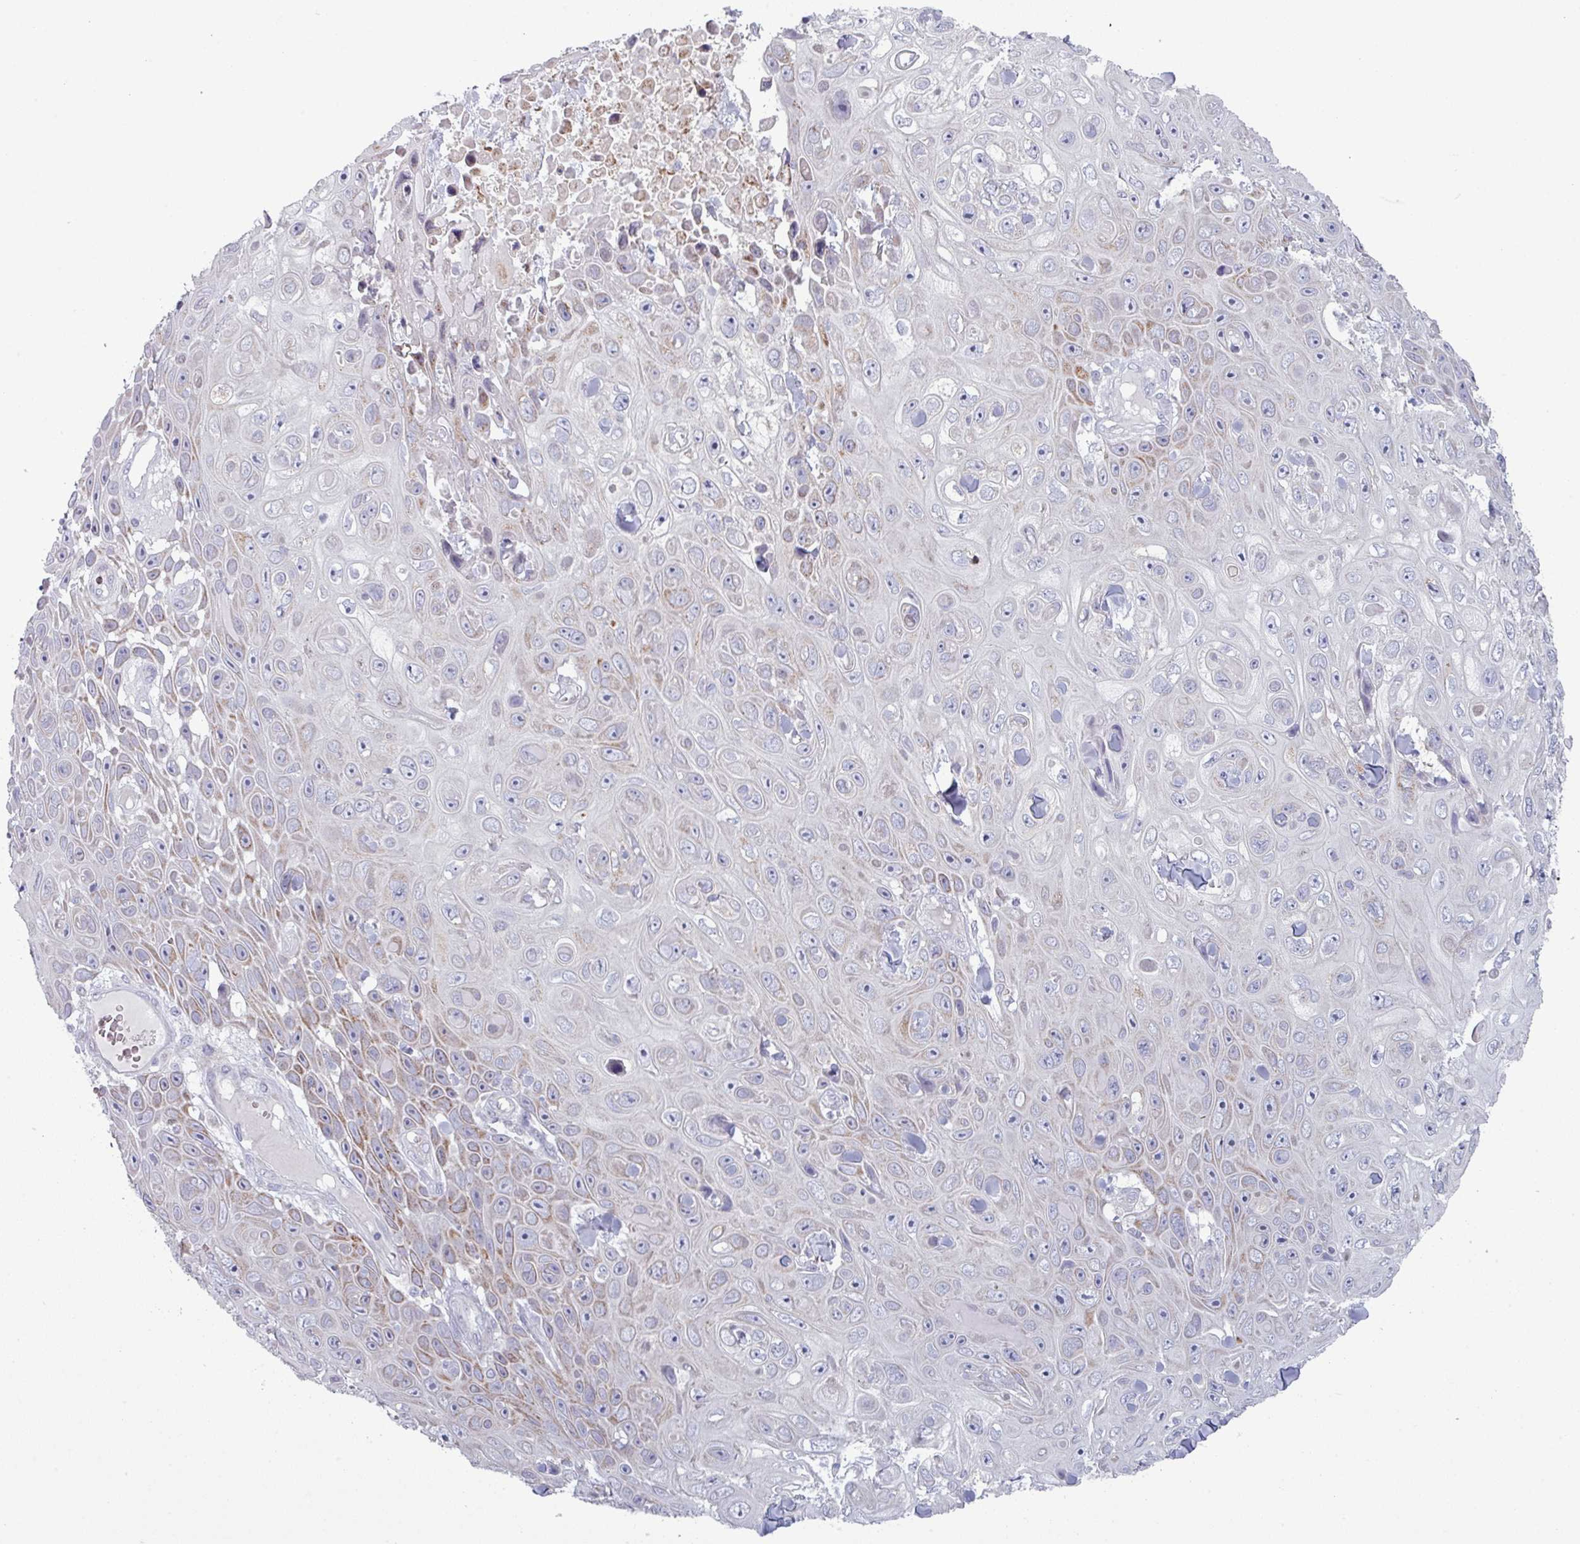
{"staining": {"intensity": "moderate", "quantity": "25%-75%", "location": "cytoplasmic/membranous"}, "tissue": "skin cancer", "cell_type": "Tumor cells", "image_type": "cancer", "snomed": [{"axis": "morphology", "description": "Squamous cell carcinoma, NOS"}, {"axis": "topography", "description": "Skin"}], "caption": "An image of human skin cancer (squamous cell carcinoma) stained for a protein reveals moderate cytoplasmic/membranous brown staining in tumor cells. Ihc stains the protein in brown and the nuclei are stained blue.", "gene": "ZNF615", "patient": {"sex": "male", "age": 82}}